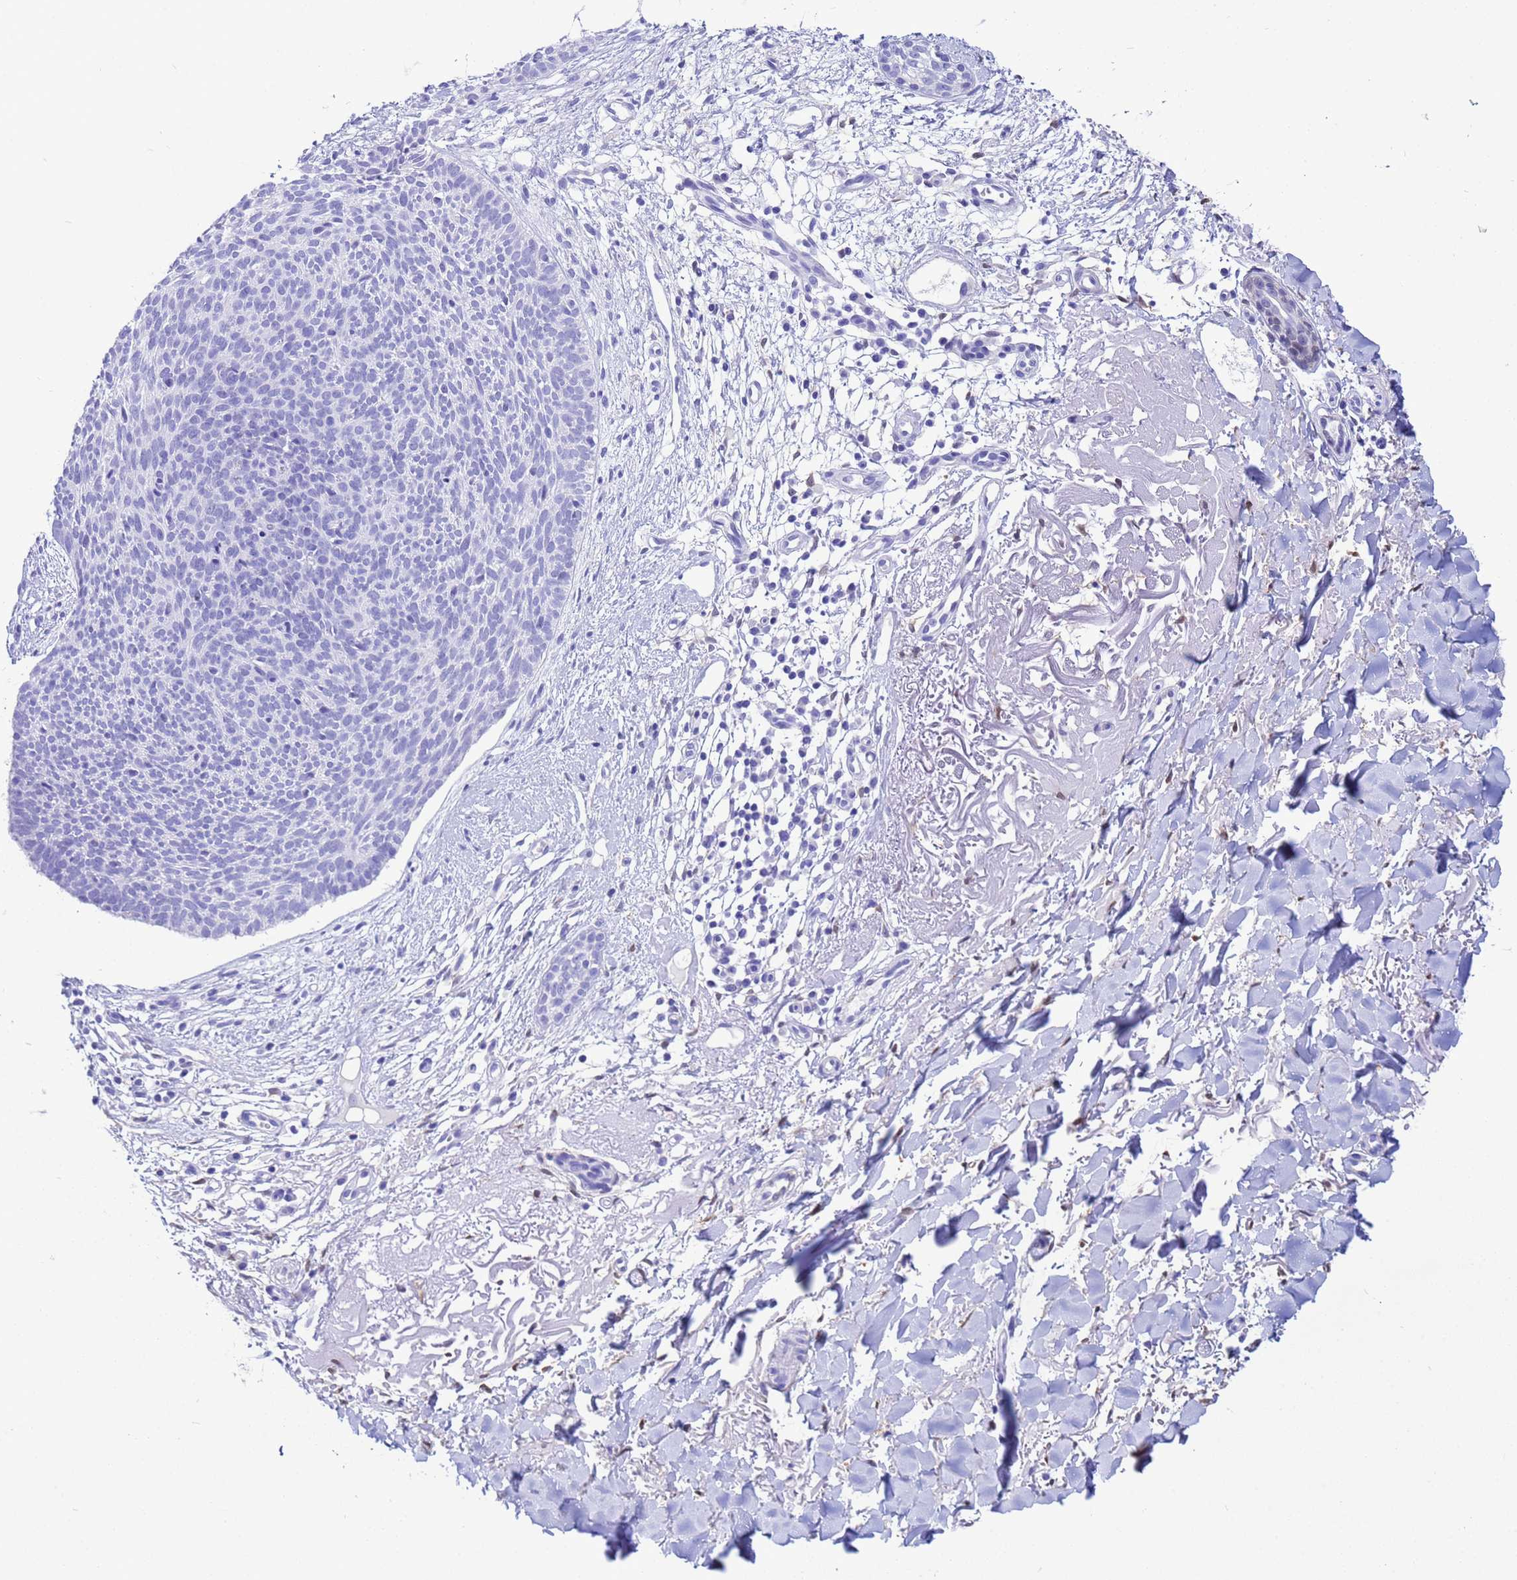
{"staining": {"intensity": "negative", "quantity": "none", "location": "none"}, "tissue": "skin cancer", "cell_type": "Tumor cells", "image_type": "cancer", "snomed": [{"axis": "morphology", "description": "Basal cell carcinoma"}, {"axis": "topography", "description": "Skin"}], "caption": "The immunohistochemistry (IHC) photomicrograph has no significant staining in tumor cells of skin cancer tissue.", "gene": "AKR1C2", "patient": {"sex": "male", "age": 84}}